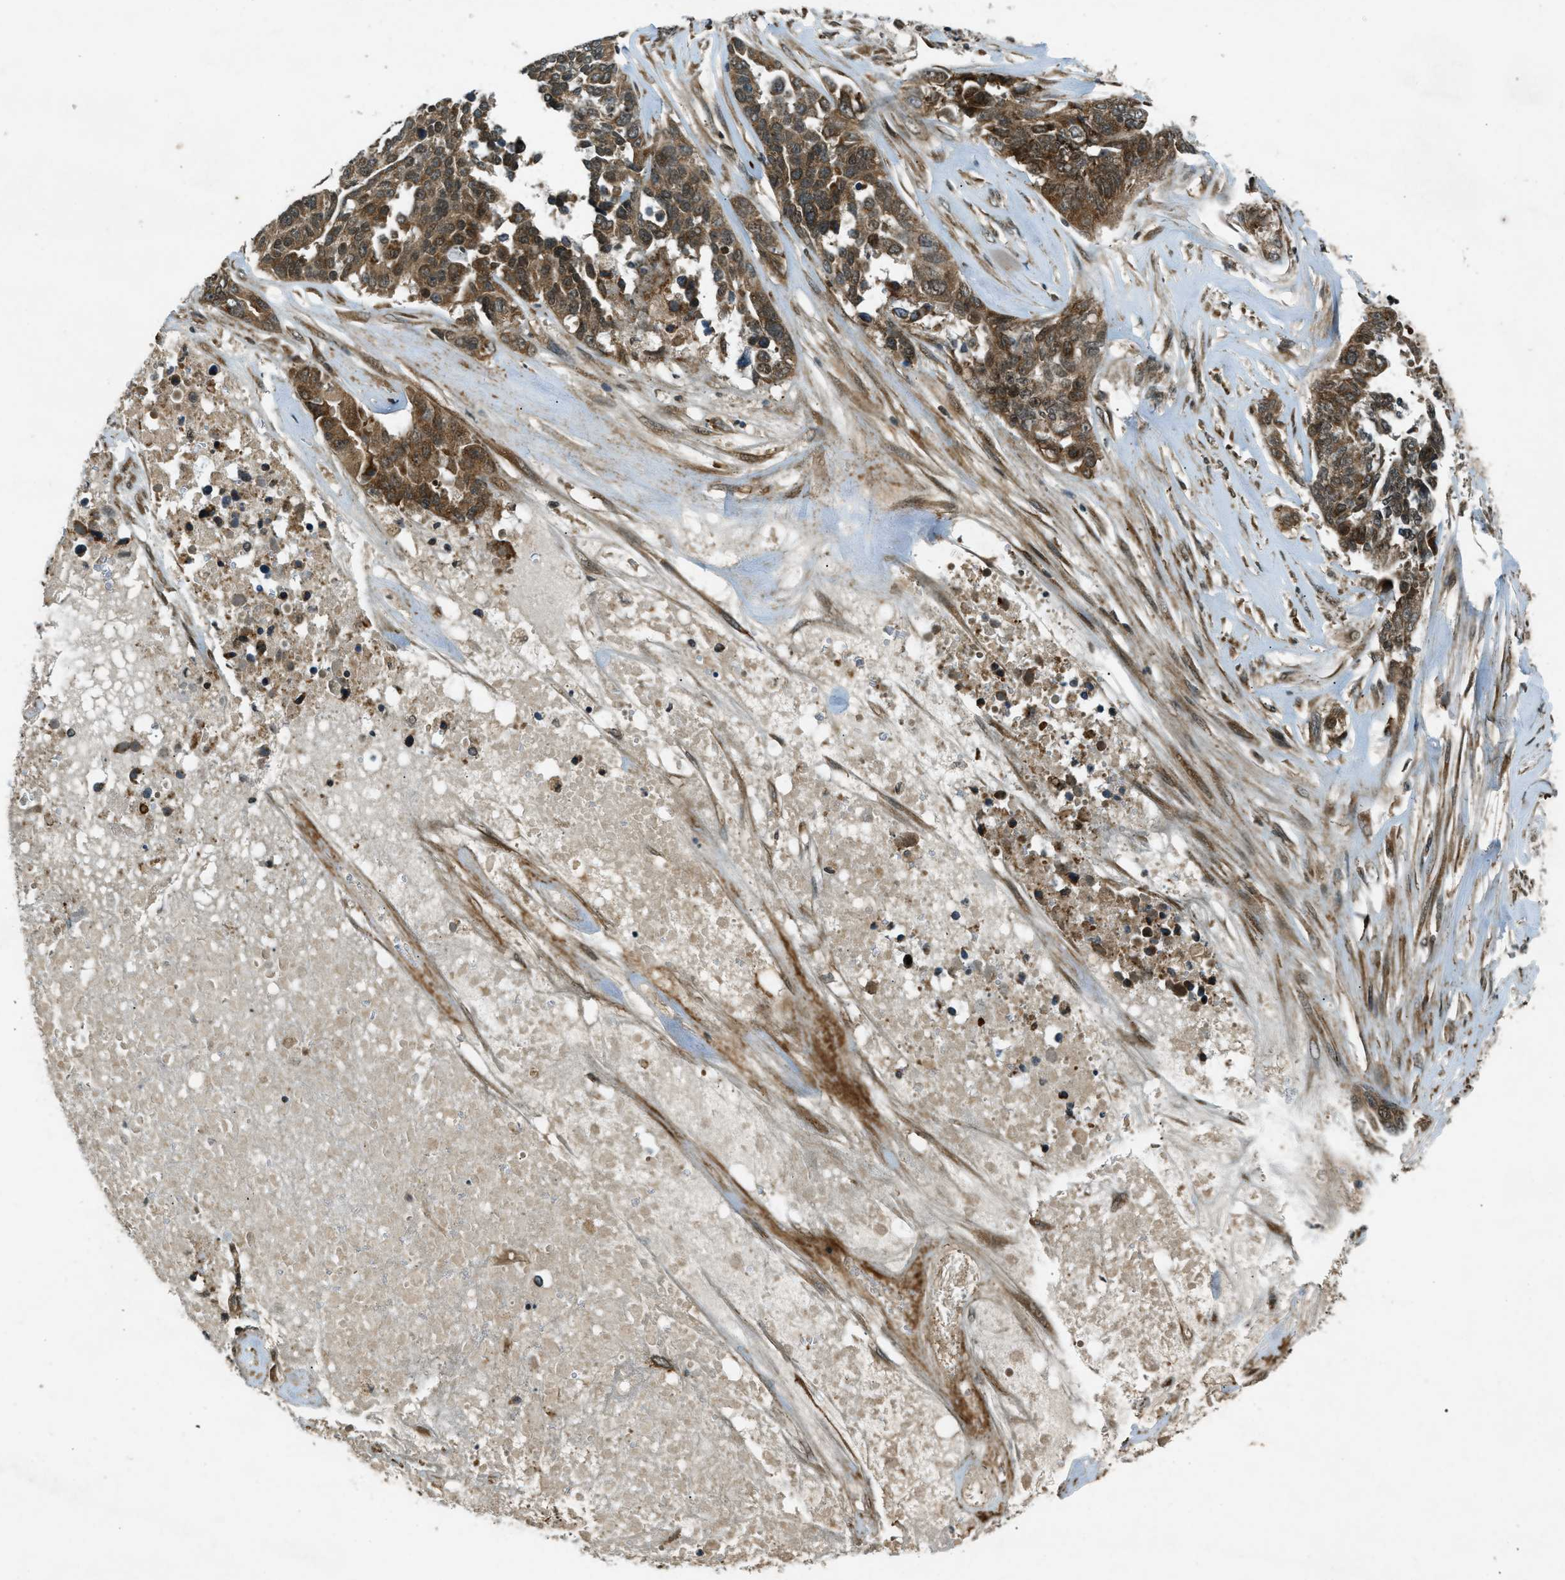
{"staining": {"intensity": "strong", "quantity": ">75%", "location": "cytoplasmic/membranous"}, "tissue": "ovarian cancer", "cell_type": "Tumor cells", "image_type": "cancer", "snomed": [{"axis": "morphology", "description": "Cystadenocarcinoma, serous, NOS"}, {"axis": "topography", "description": "Ovary"}], "caption": "Protein staining of ovarian serous cystadenocarcinoma tissue demonstrates strong cytoplasmic/membranous positivity in about >75% of tumor cells.", "gene": "EIF2AK3", "patient": {"sex": "female", "age": 44}}